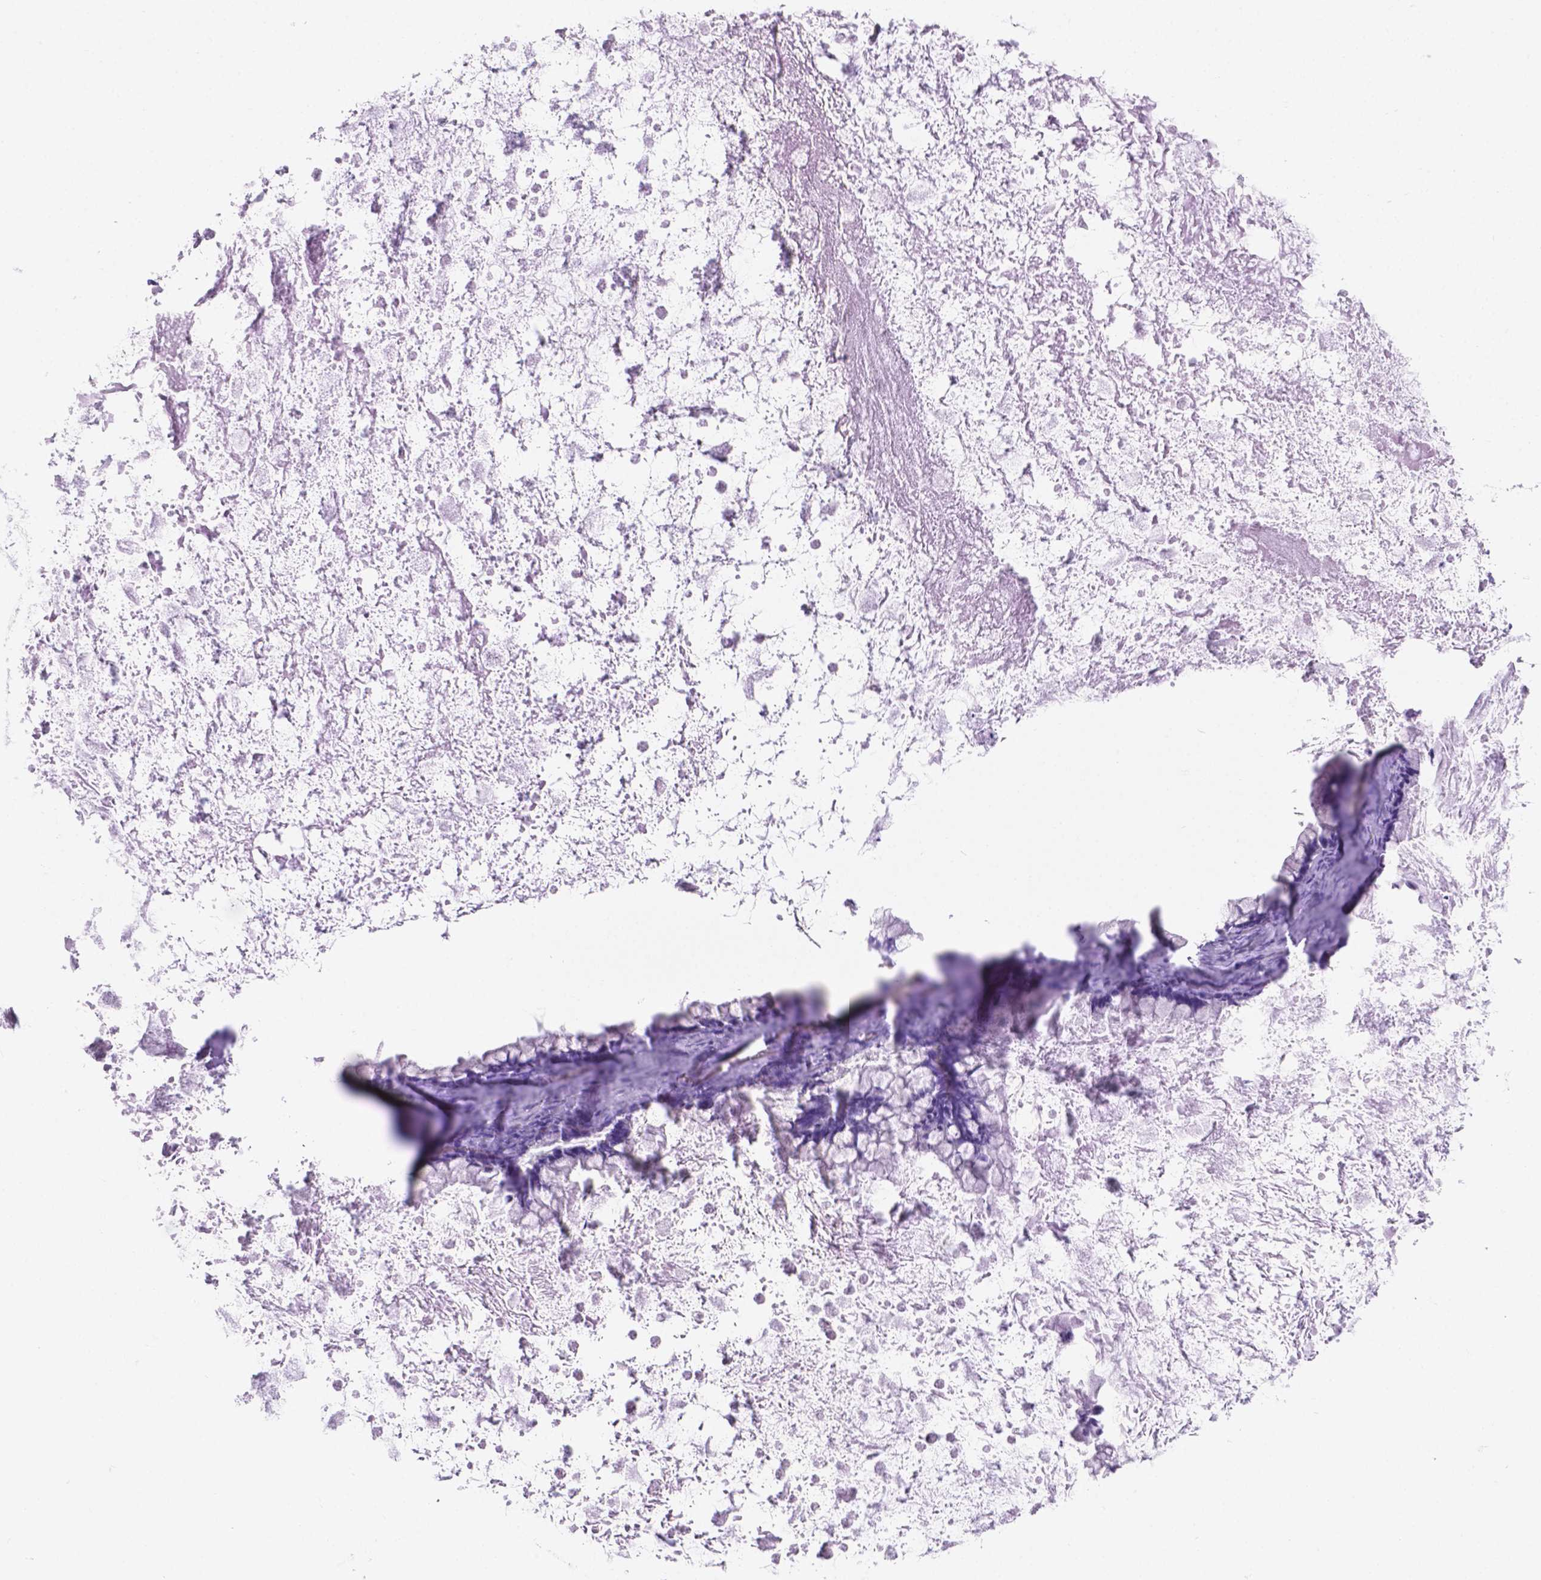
{"staining": {"intensity": "negative", "quantity": "none", "location": "none"}, "tissue": "ovarian cancer", "cell_type": "Tumor cells", "image_type": "cancer", "snomed": [{"axis": "morphology", "description": "Cystadenocarcinoma, mucinous, NOS"}, {"axis": "topography", "description": "Ovary"}], "caption": "An IHC image of mucinous cystadenocarcinoma (ovarian) is shown. There is no staining in tumor cells of mucinous cystadenocarcinoma (ovarian).", "gene": "GRIN2B", "patient": {"sex": "female", "age": 67}}